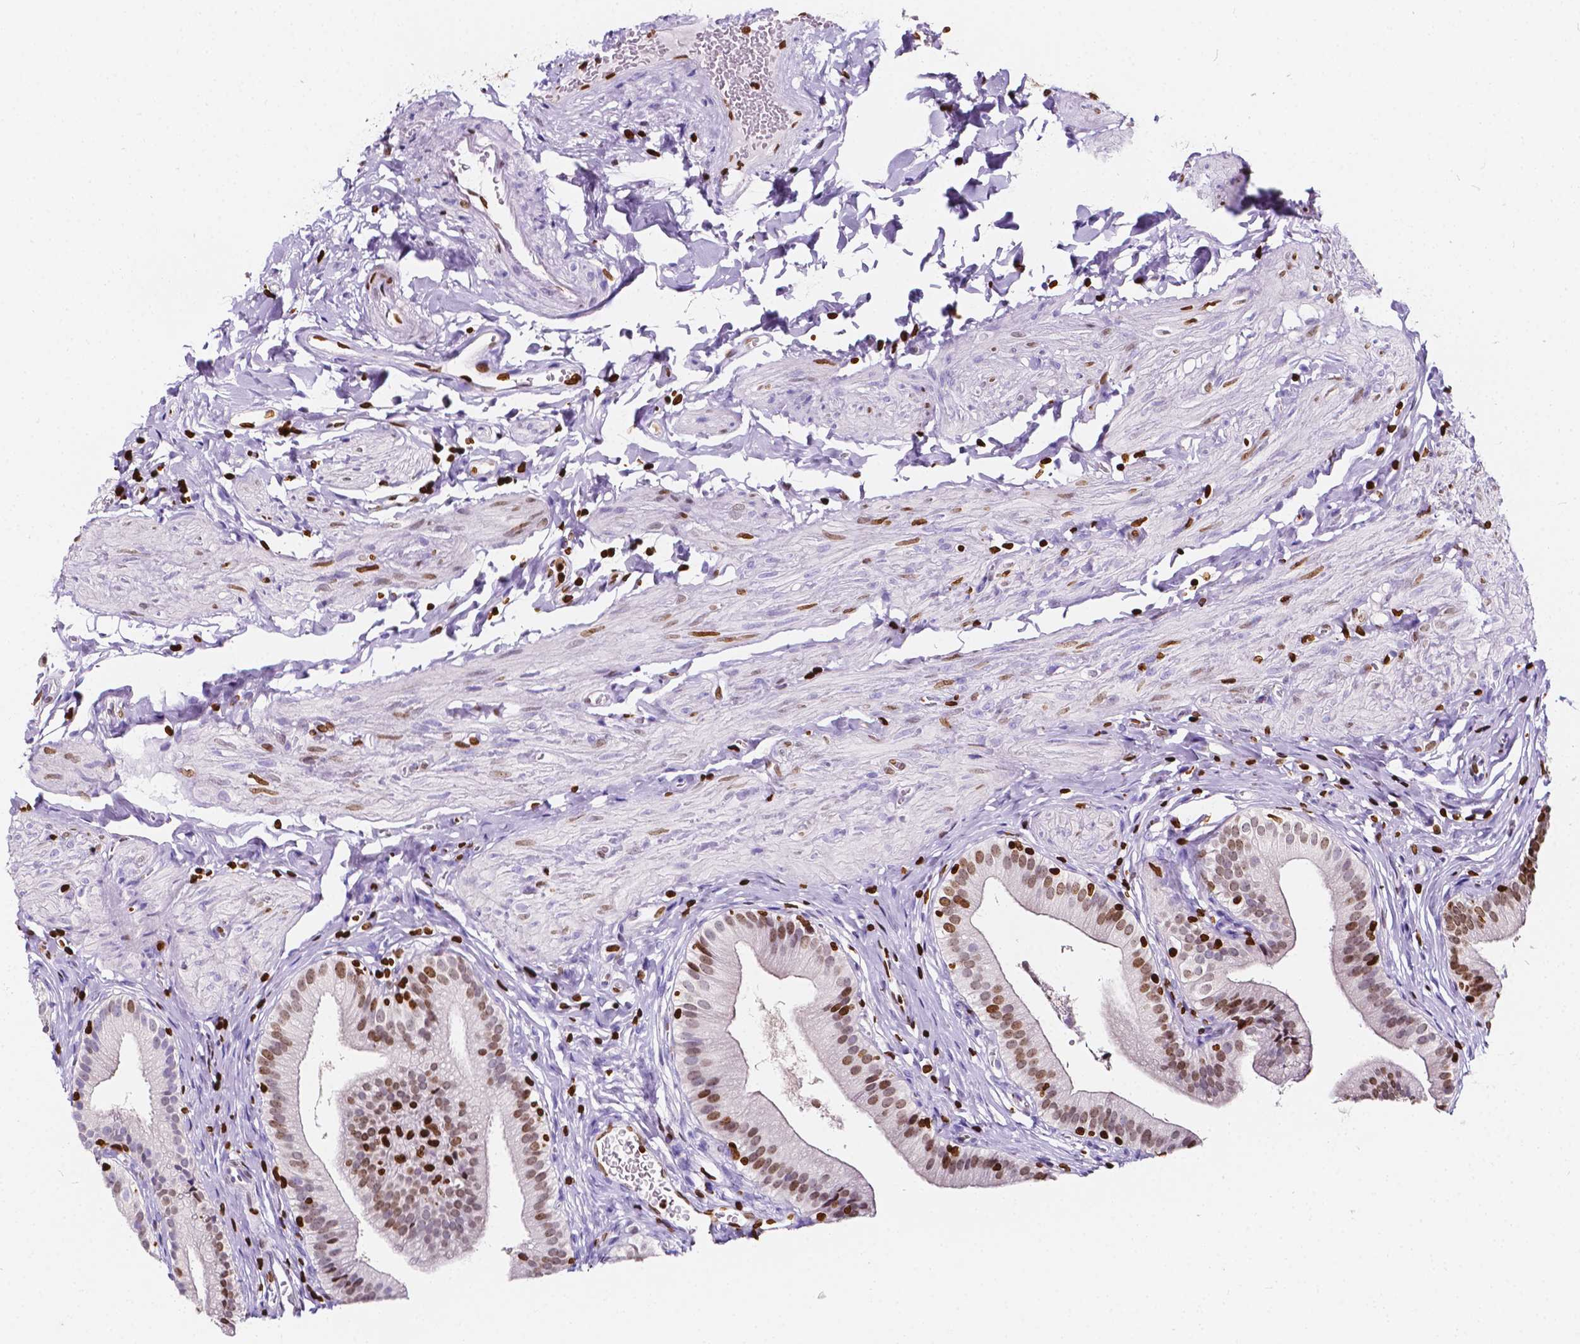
{"staining": {"intensity": "moderate", "quantity": "25%-75%", "location": "nuclear"}, "tissue": "gallbladder", "cell_type": "Glandular cells", "image_type": "normal", "snomed": [{"axis": "morphology", "description": "Normal tissue, NOS"}, {"axis": "topography", "description": "Gallbladder"}], "caption": "Moderate nuclear expression for a protein is seen in about 25%-75% of glandular cells of benign gallbladder using IHC.", "gene": "CBY3", "patient": {"sex": "female", "age": 47}}